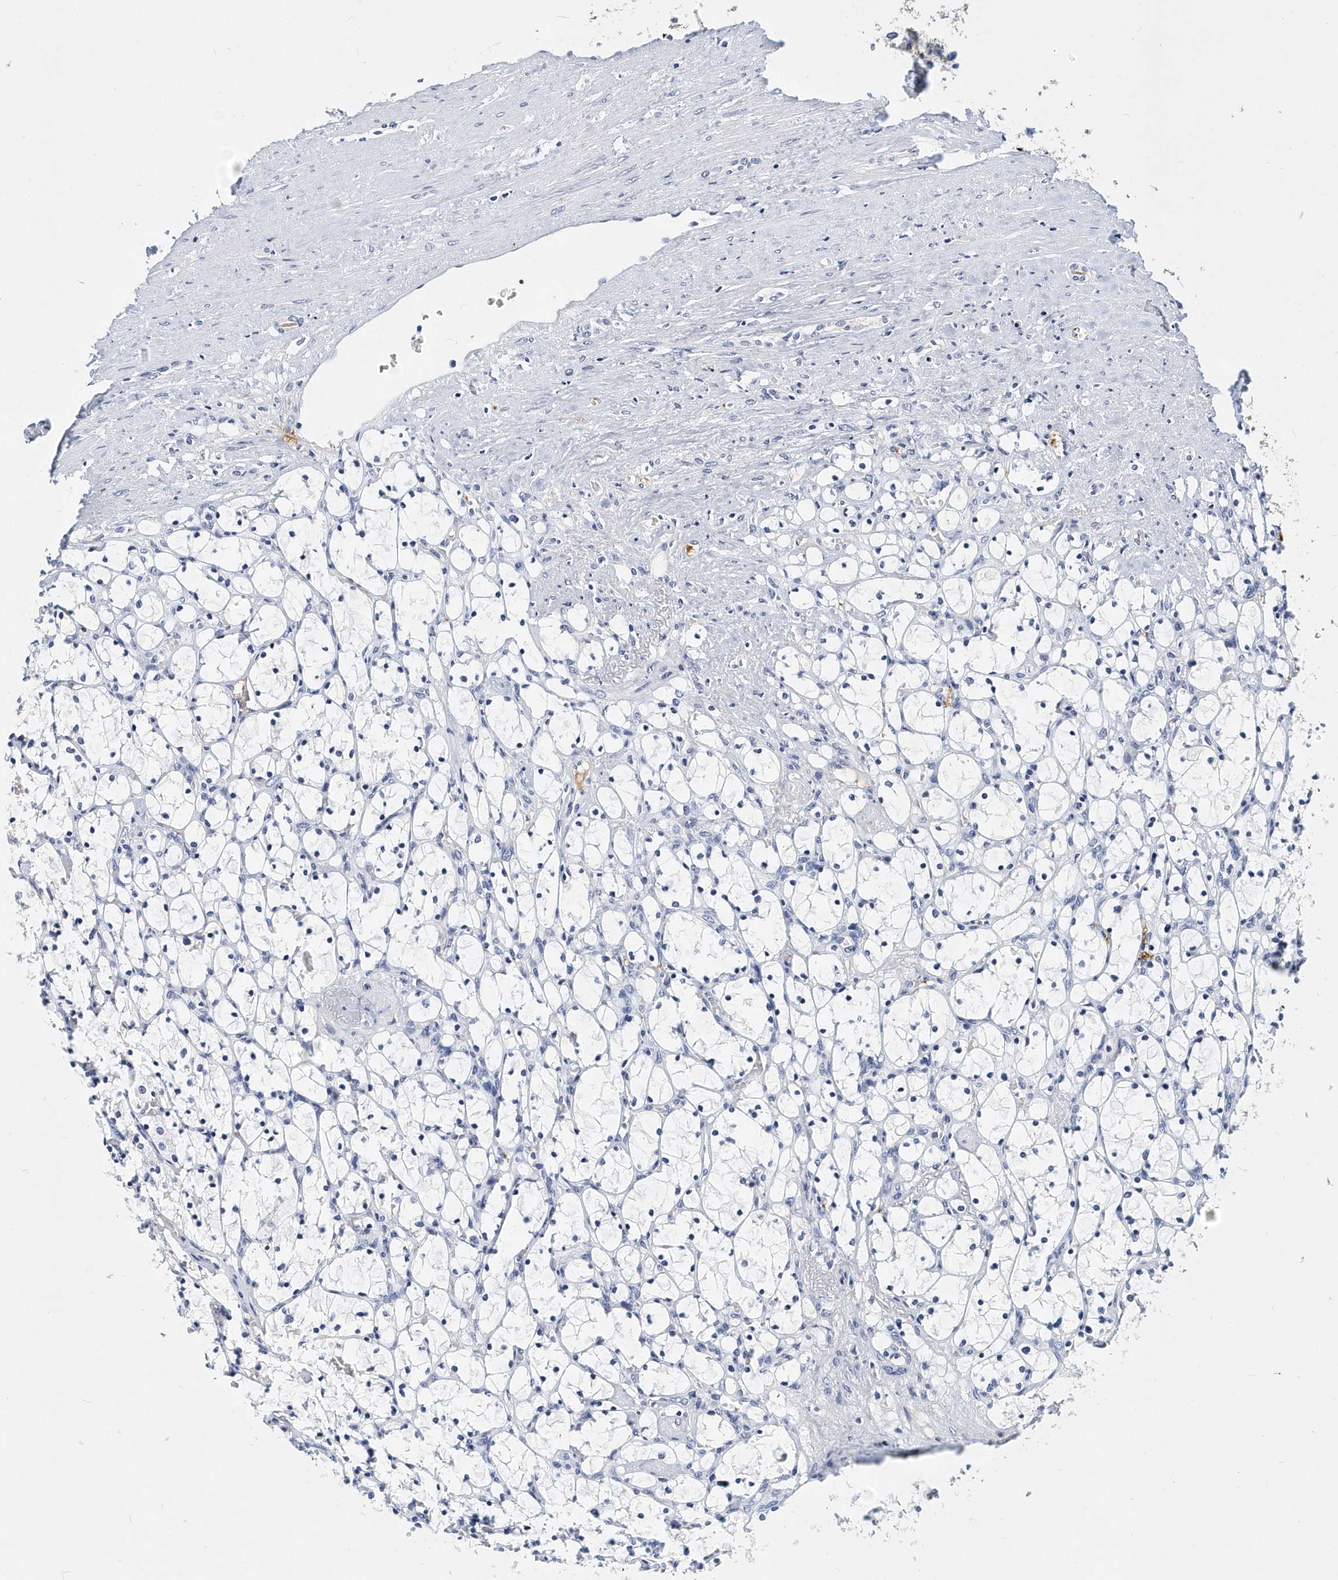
{"staining": {"intensity": "negative", "quantity": "none", "location": "none"}, "tissue": "renal cancer", "cell_type": "Tumor cells", "image_type": "cancer", "snomed": [{"axis": "morphology", "description": "Adenocarcinoma, NOS"}, {"axis": "topography", "description": "Kidney"}], "caption": "The micrograph reveals no significant positivity in tumor cells of renal cancer (adenocarcinoma).", "gene": "ITGA2B", "patient": {"sex": "female", "age": 69}}